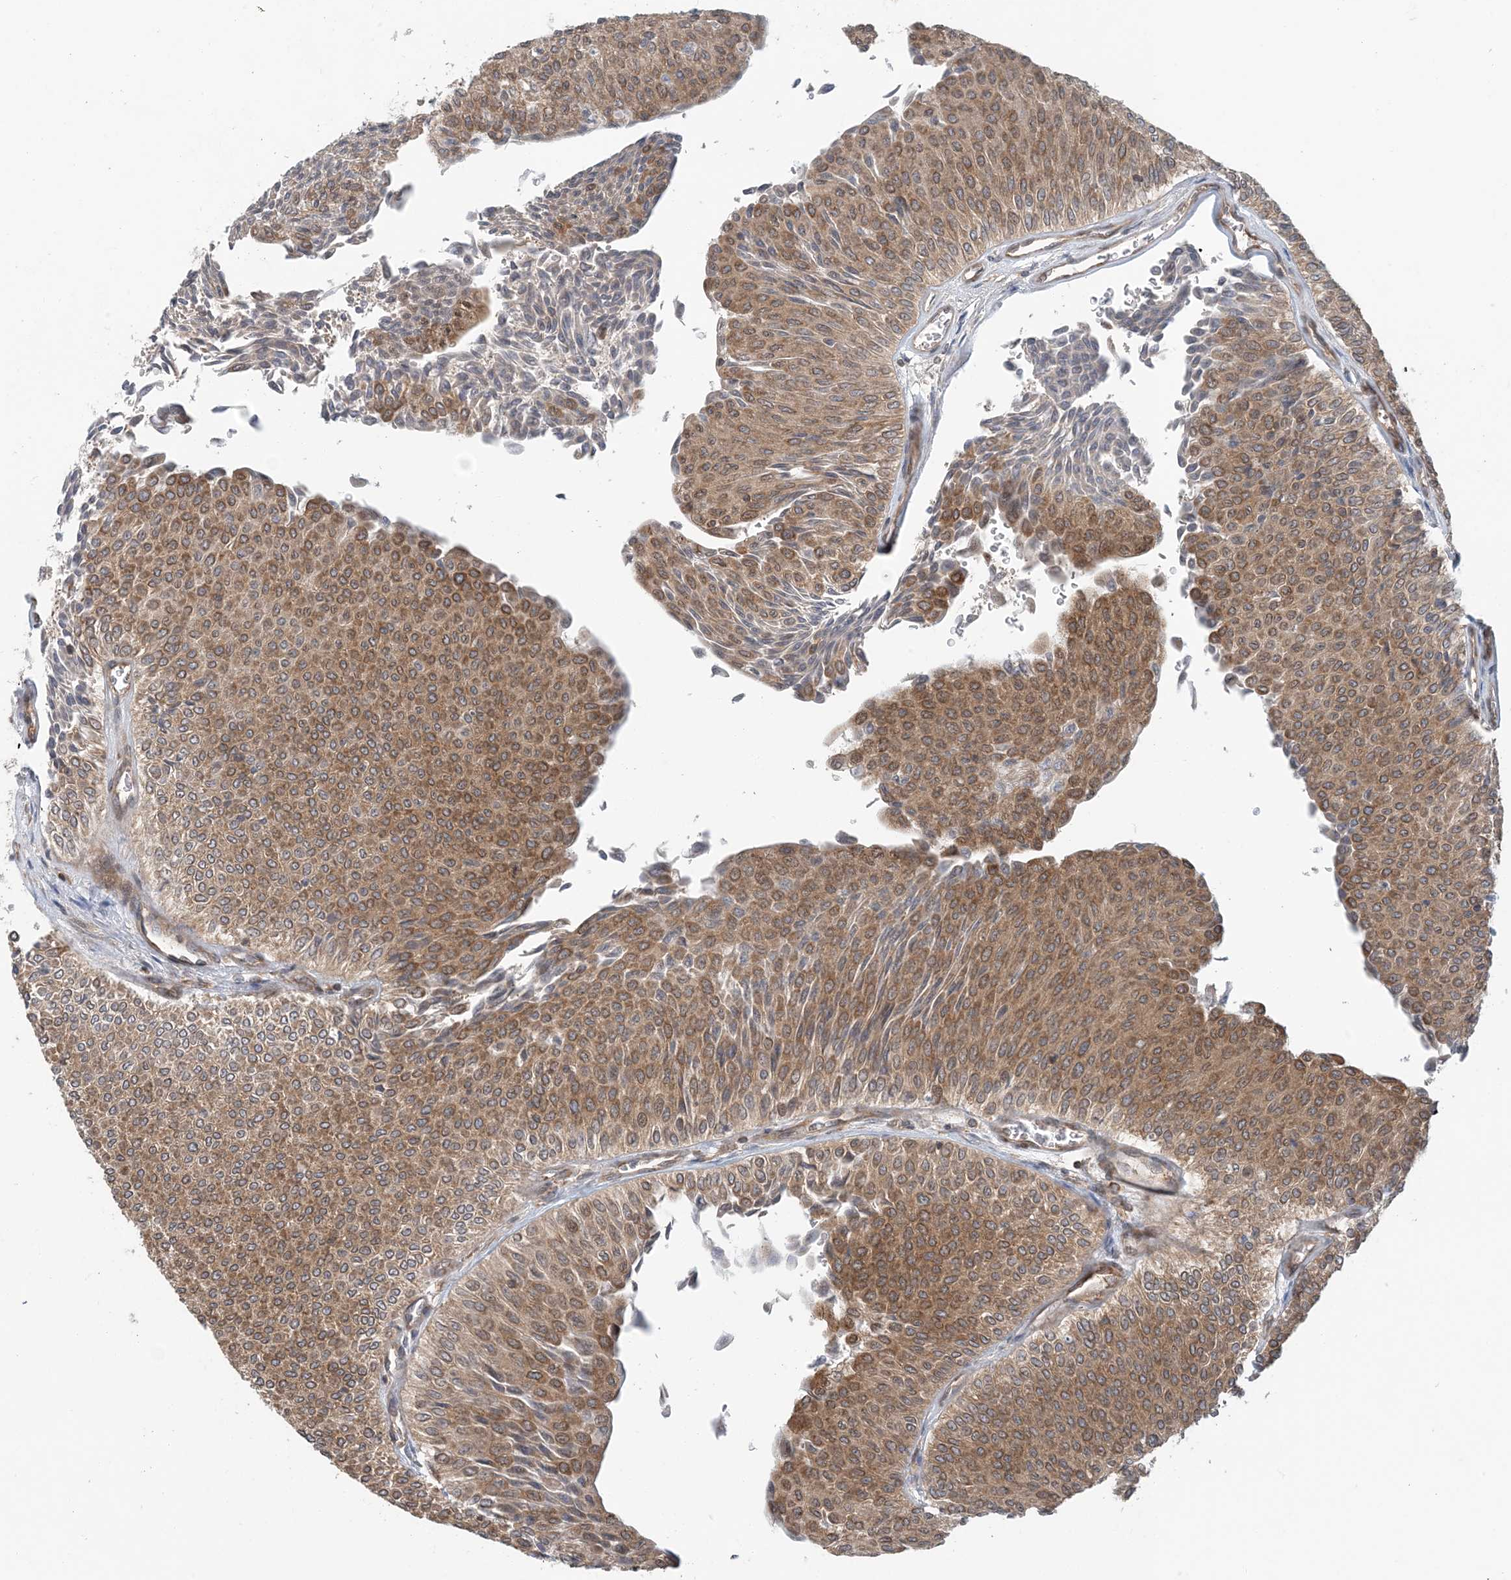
{"staining": {"intensity": "moderate", "quantity": ">75%", "location": "cytoplasmic/membranous"}, "tissue": "urothelial cancer", "cell_type": "Tumor cells", "image_type": "cancer", "snomed": [{"axis": "morphology", "description": "Urothelial carcinoma, Low grade"}, {"axis": "topography", "description": "Urinary bladder"}], "caption": "Immunohistochemical staining of low-grade urothelial carcinoma demonstrates moderate cytoplasmic/membranous protein expression in about >75% of tumor cells.", "gene": "ATP13A2", "patient": {"sex": "male", "age": 78}}